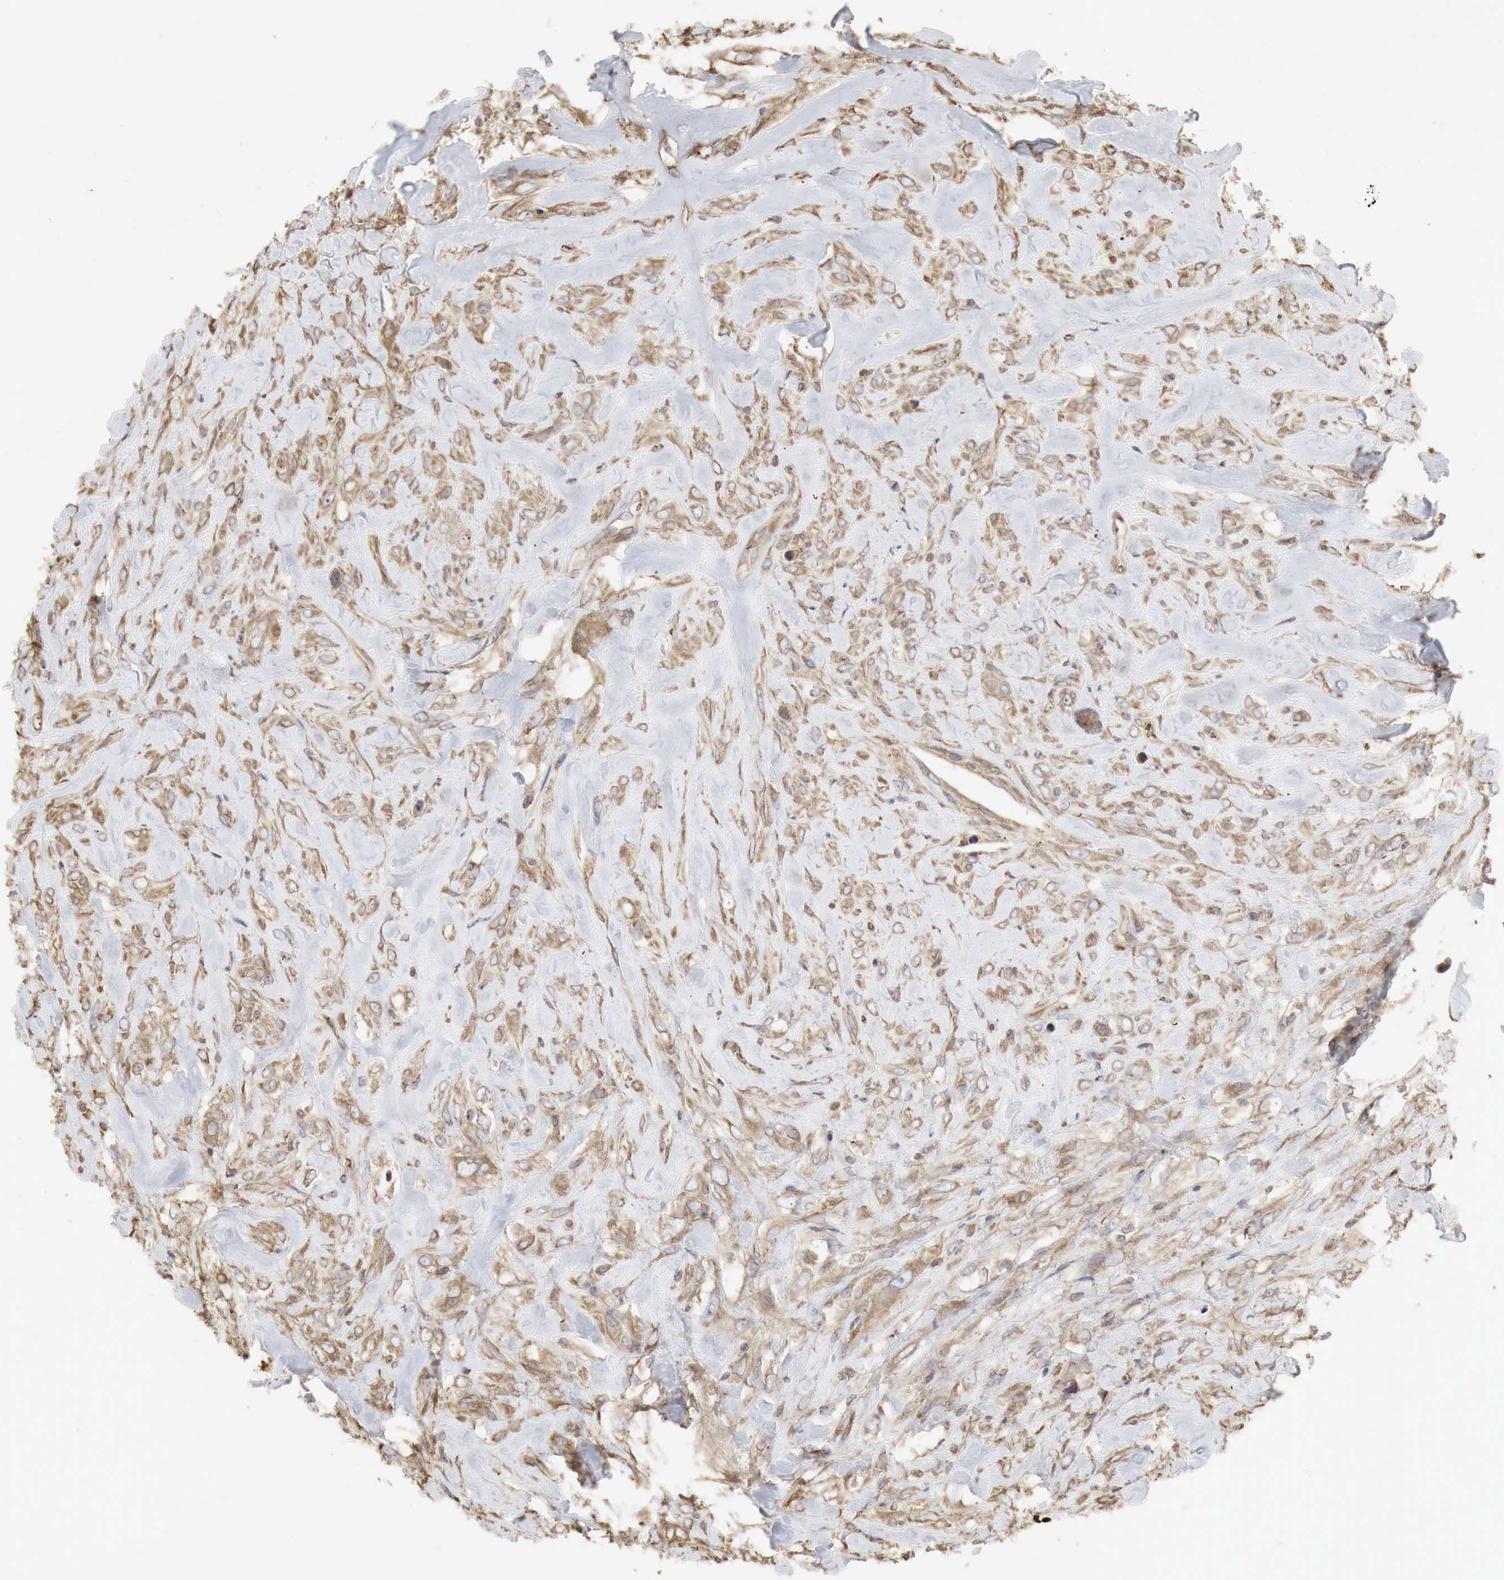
{"staining": {"intensity": "weak", "quantity": ">75%", "location": "cytoplasmic/membranous"}, "tissue": "breast cancer", "cell_type": "Tumor cells", "image_type": "cancer", "snomed": [{"axis": "morphology", "description": "Neoplasm, malignant, NOS"}, {"axis": "topography", "description": "Breast"}], "caption": "IHC (DAB (3,3'-diaminobenzidine)) staining of human breast cancer displays weak cytoplasmic/membranous protein staining in approximately >75% of tumor cells. The protein is stained brown, and the nuclei are stained in blue (DAB IHC with brightfield microscopy, high magnification).", "gene": "PABPC5", "patient": {"sex": "female", "age": 50}}